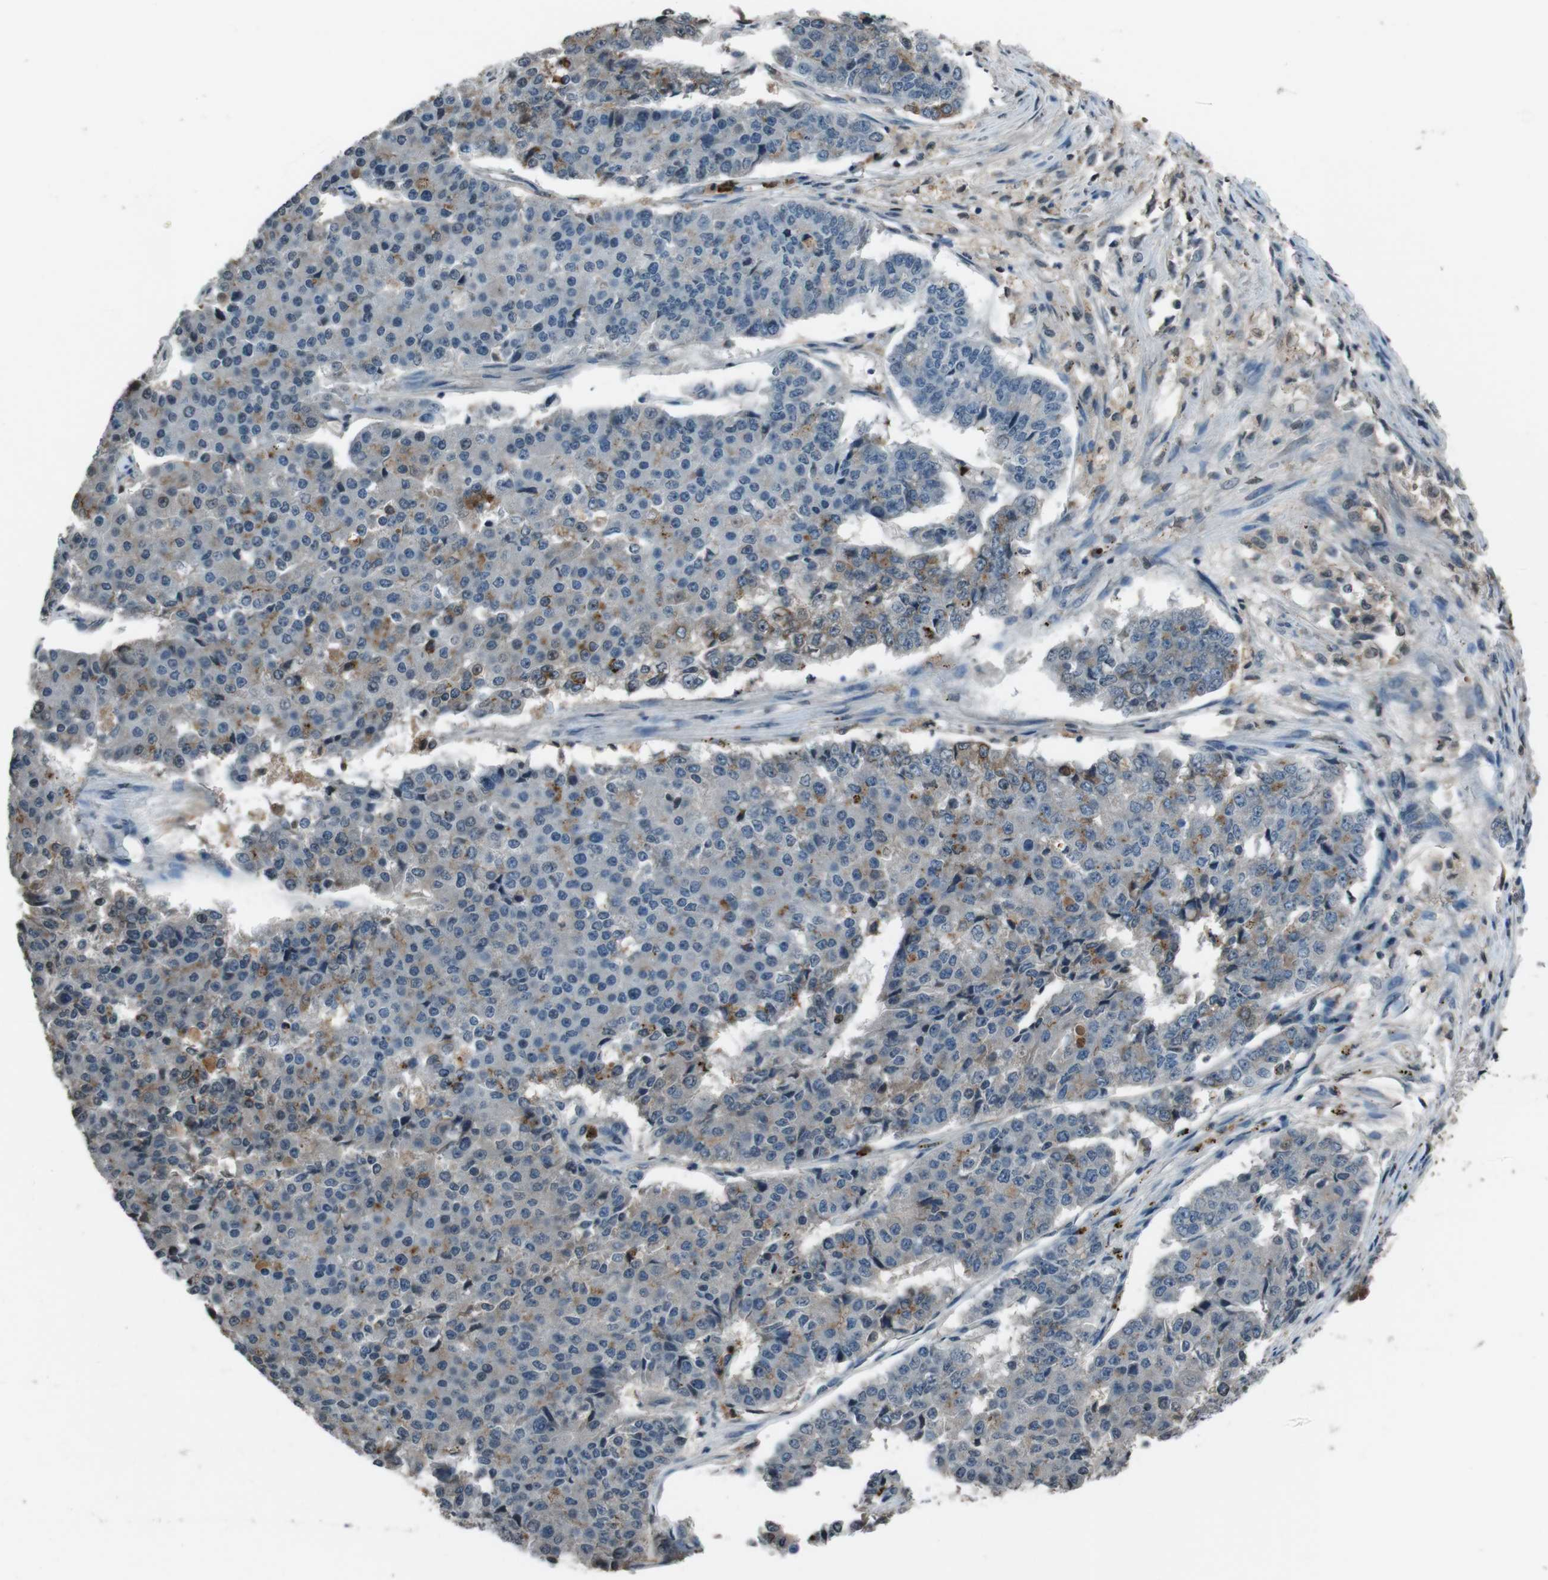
{"staining": {"intensity": "moderate", "quantity": "<25%", "location": "cytoplasmic/membranous"}, "tissue": "pancreatic cancer", "cell_type": "Tumor cells", "image_type": "cancer", "snomed": [{"axis": "morphology", "description": "Adenocarcinoma, NOS"}, {"axis": "topography", "description": "Pancreas"}], "caption": "The immunohistochemical stain labels moderate cytoplasmic/membranous positivity in tumor cells of adenocarcinoma (pancreatic) tissue. (brown staining indicates protein expression, while blue staining denotes nuclei).", "gene": "UGT1A6", "patient": {"sex": "male", "age": 50}}